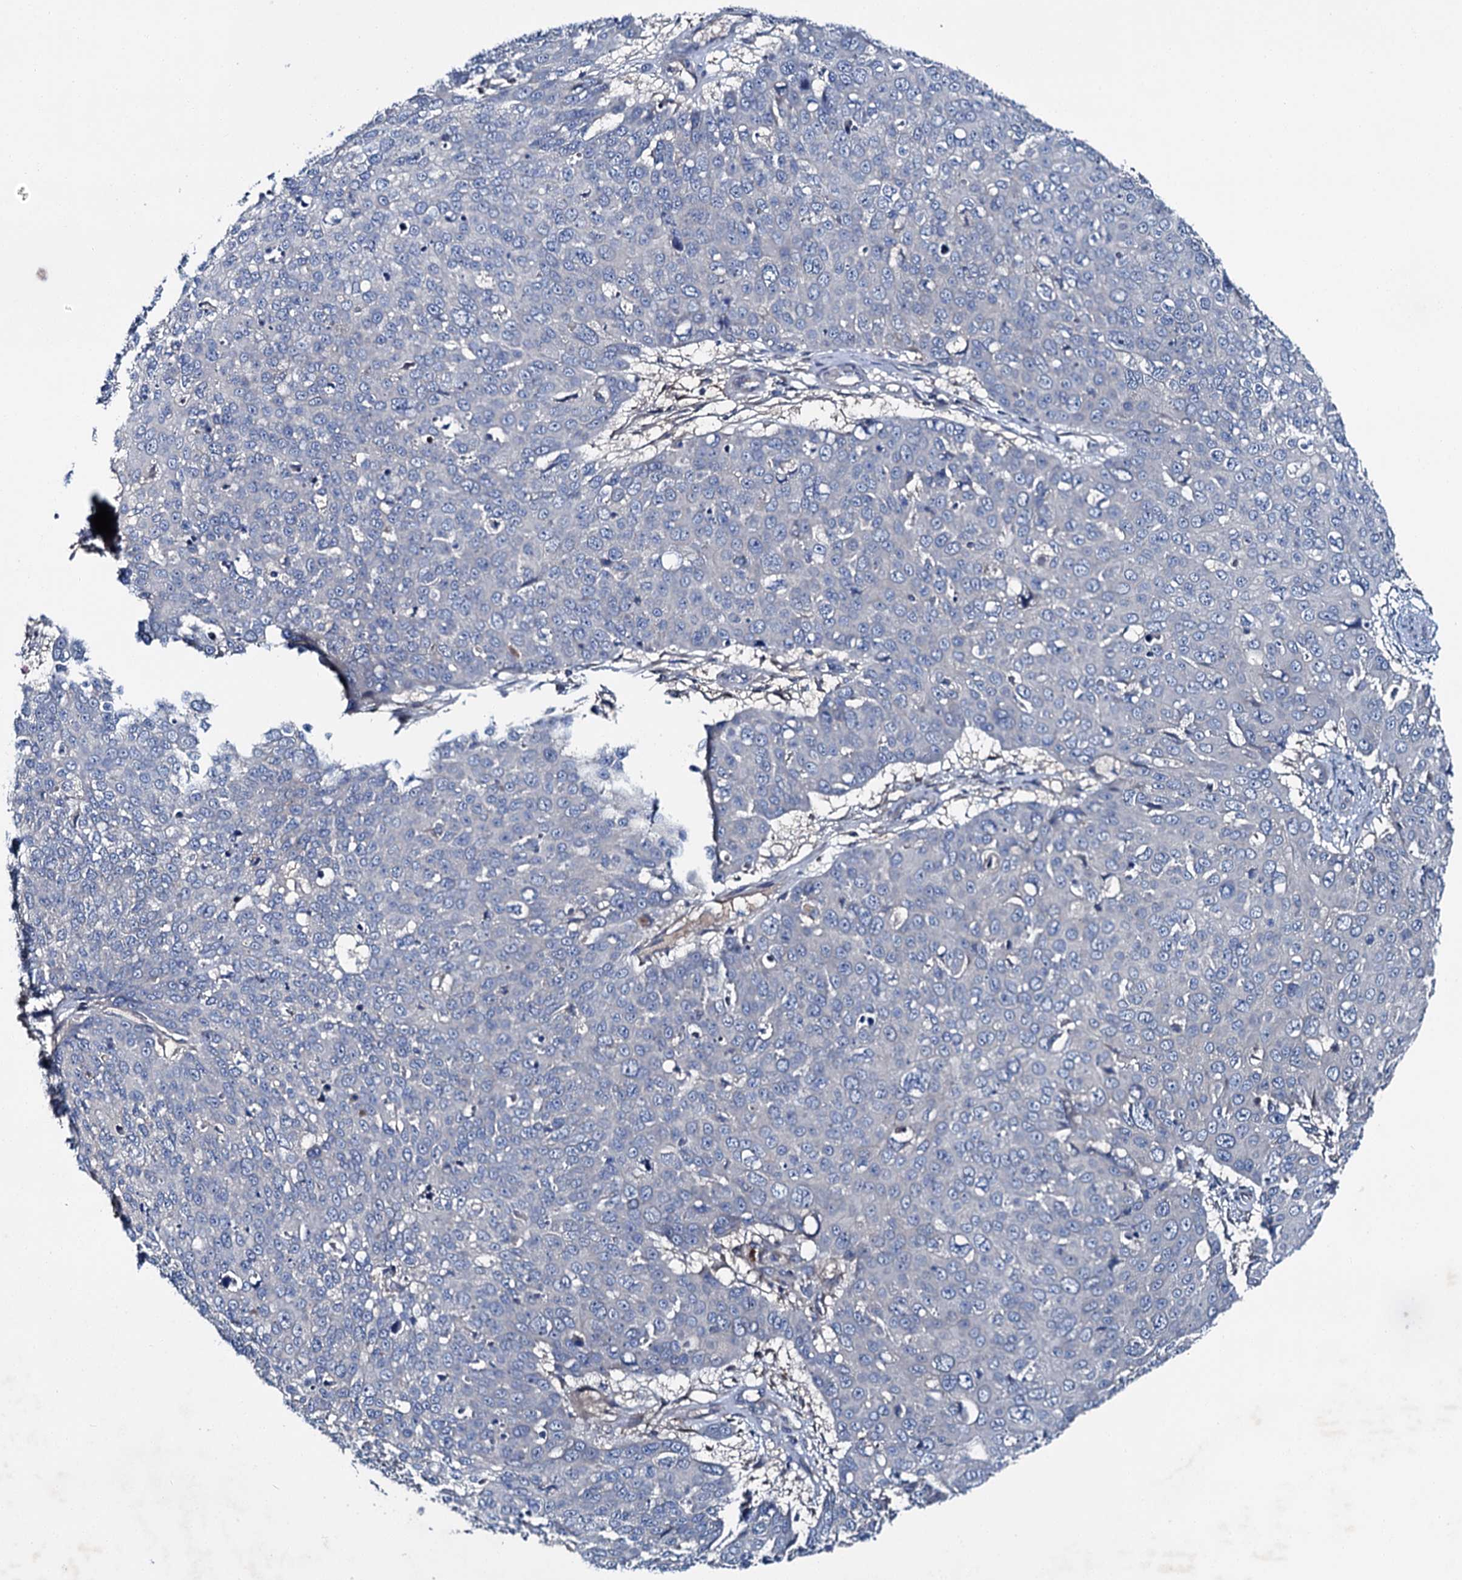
{"staining": {"intensity": "negative", "quantity": "none", "location": "none"}, "tissue": "skin cancer", "cell_type": "Tumor cells", "image_type": "cancer", "snomed": [{"axis": "morphology", "description": "Squamous cell carcinoma, NOS"}, {"axis": "topography", "description": "Skin"}], "caption": "The histopathology image reveals no staining of tumor cells in squamous cell carcinoma (skin).", "gene": "SLC22A25", "patient": {"sex": "male", "age": 71}}